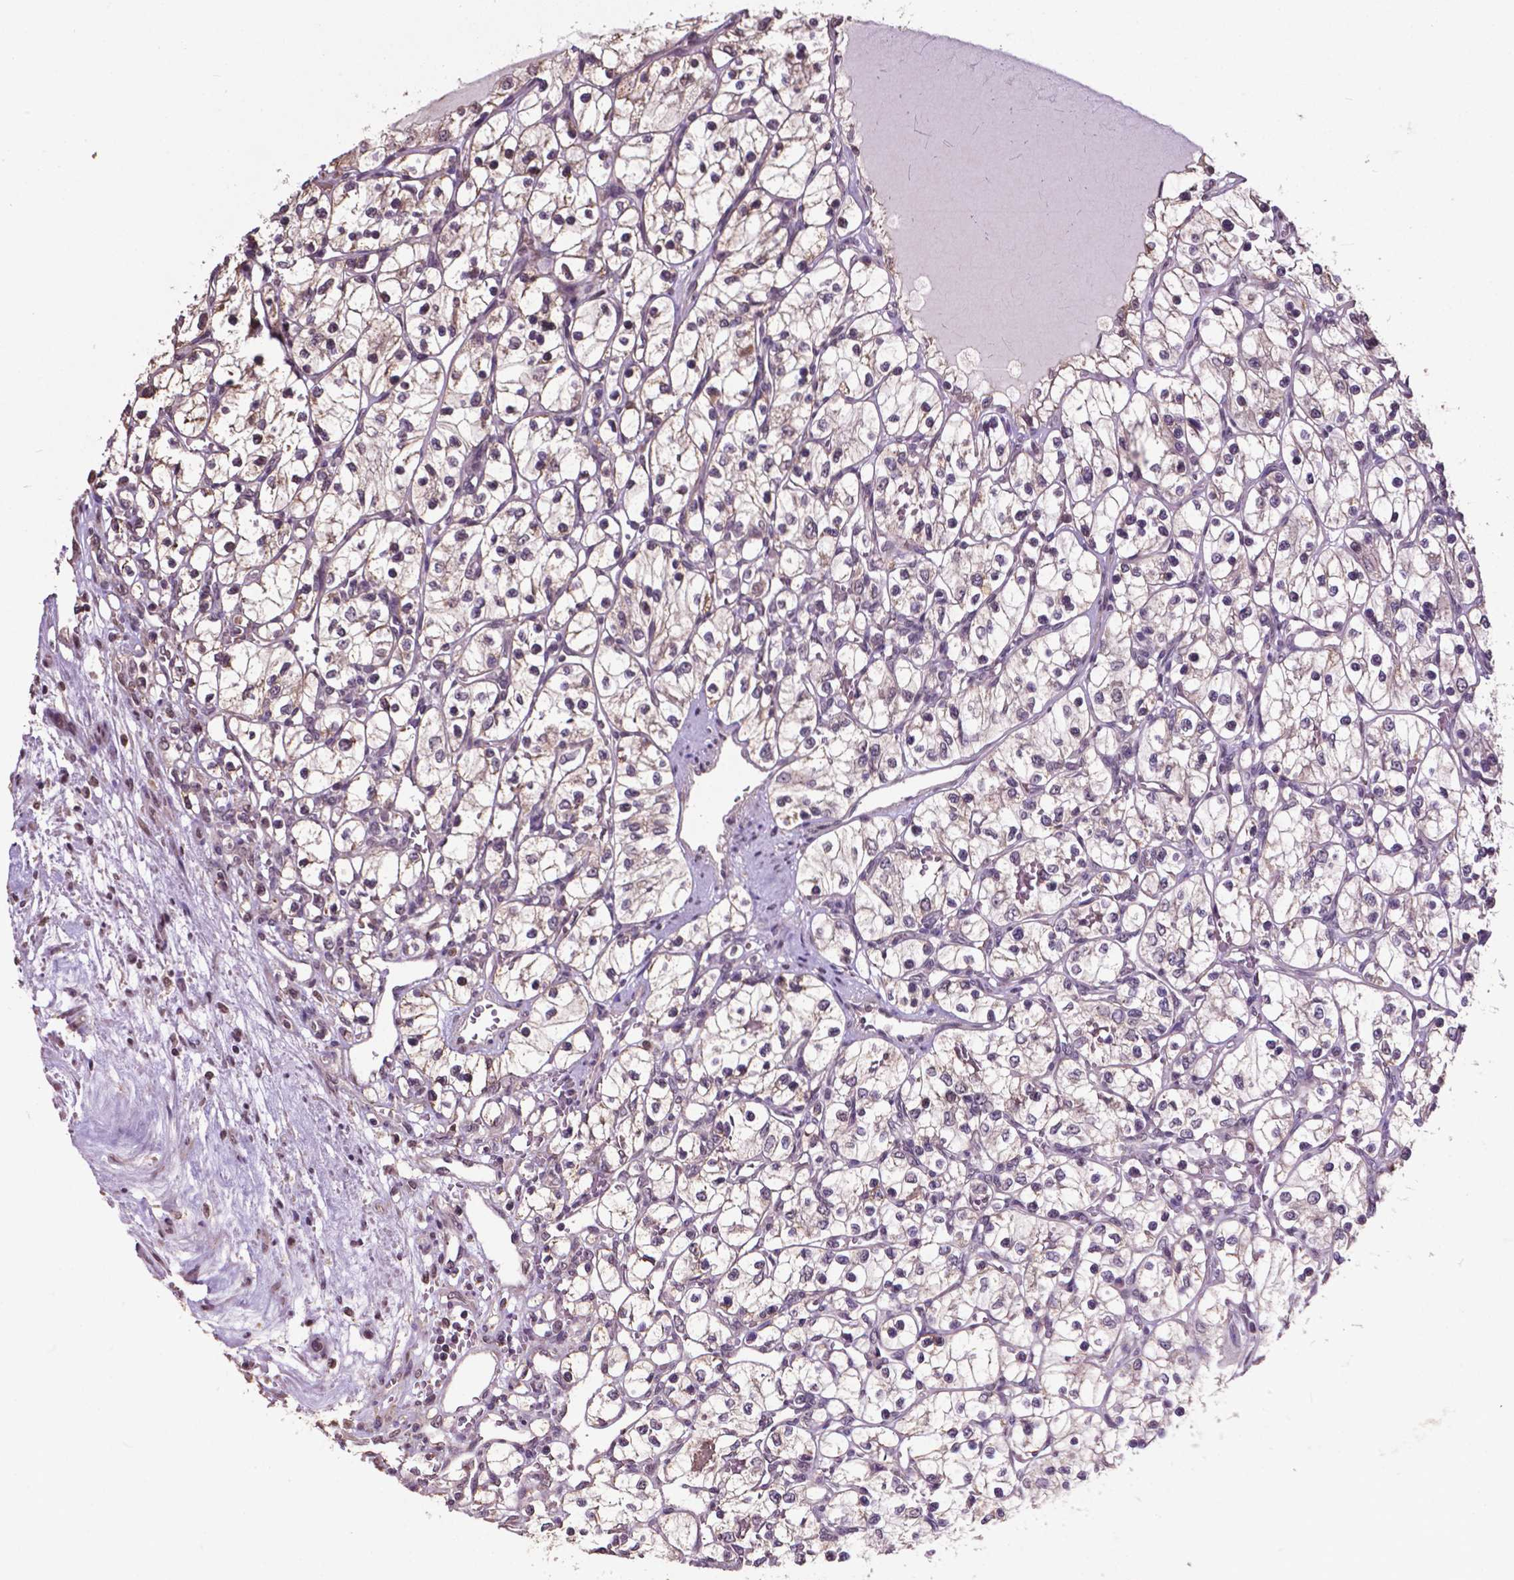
{"staining": {"intensity": "negative", "quantity": "none", "location": "none"}, "tissue": "renal cancer", "cell_type": "Tumor cells", "image_type": "cancer", "snomed": [{"axis": "morphology", "description": "Adenocarcinoma, NOS"}, {"axis": "topography", "description": "Kidney"}], "caption": "Adenocarcinoma (renal) was stained to show a protein in brown. There is no significant positivity in tumor cells.", "gene": "GLRA2", "patient": {"sex": "female", "age": 69}}